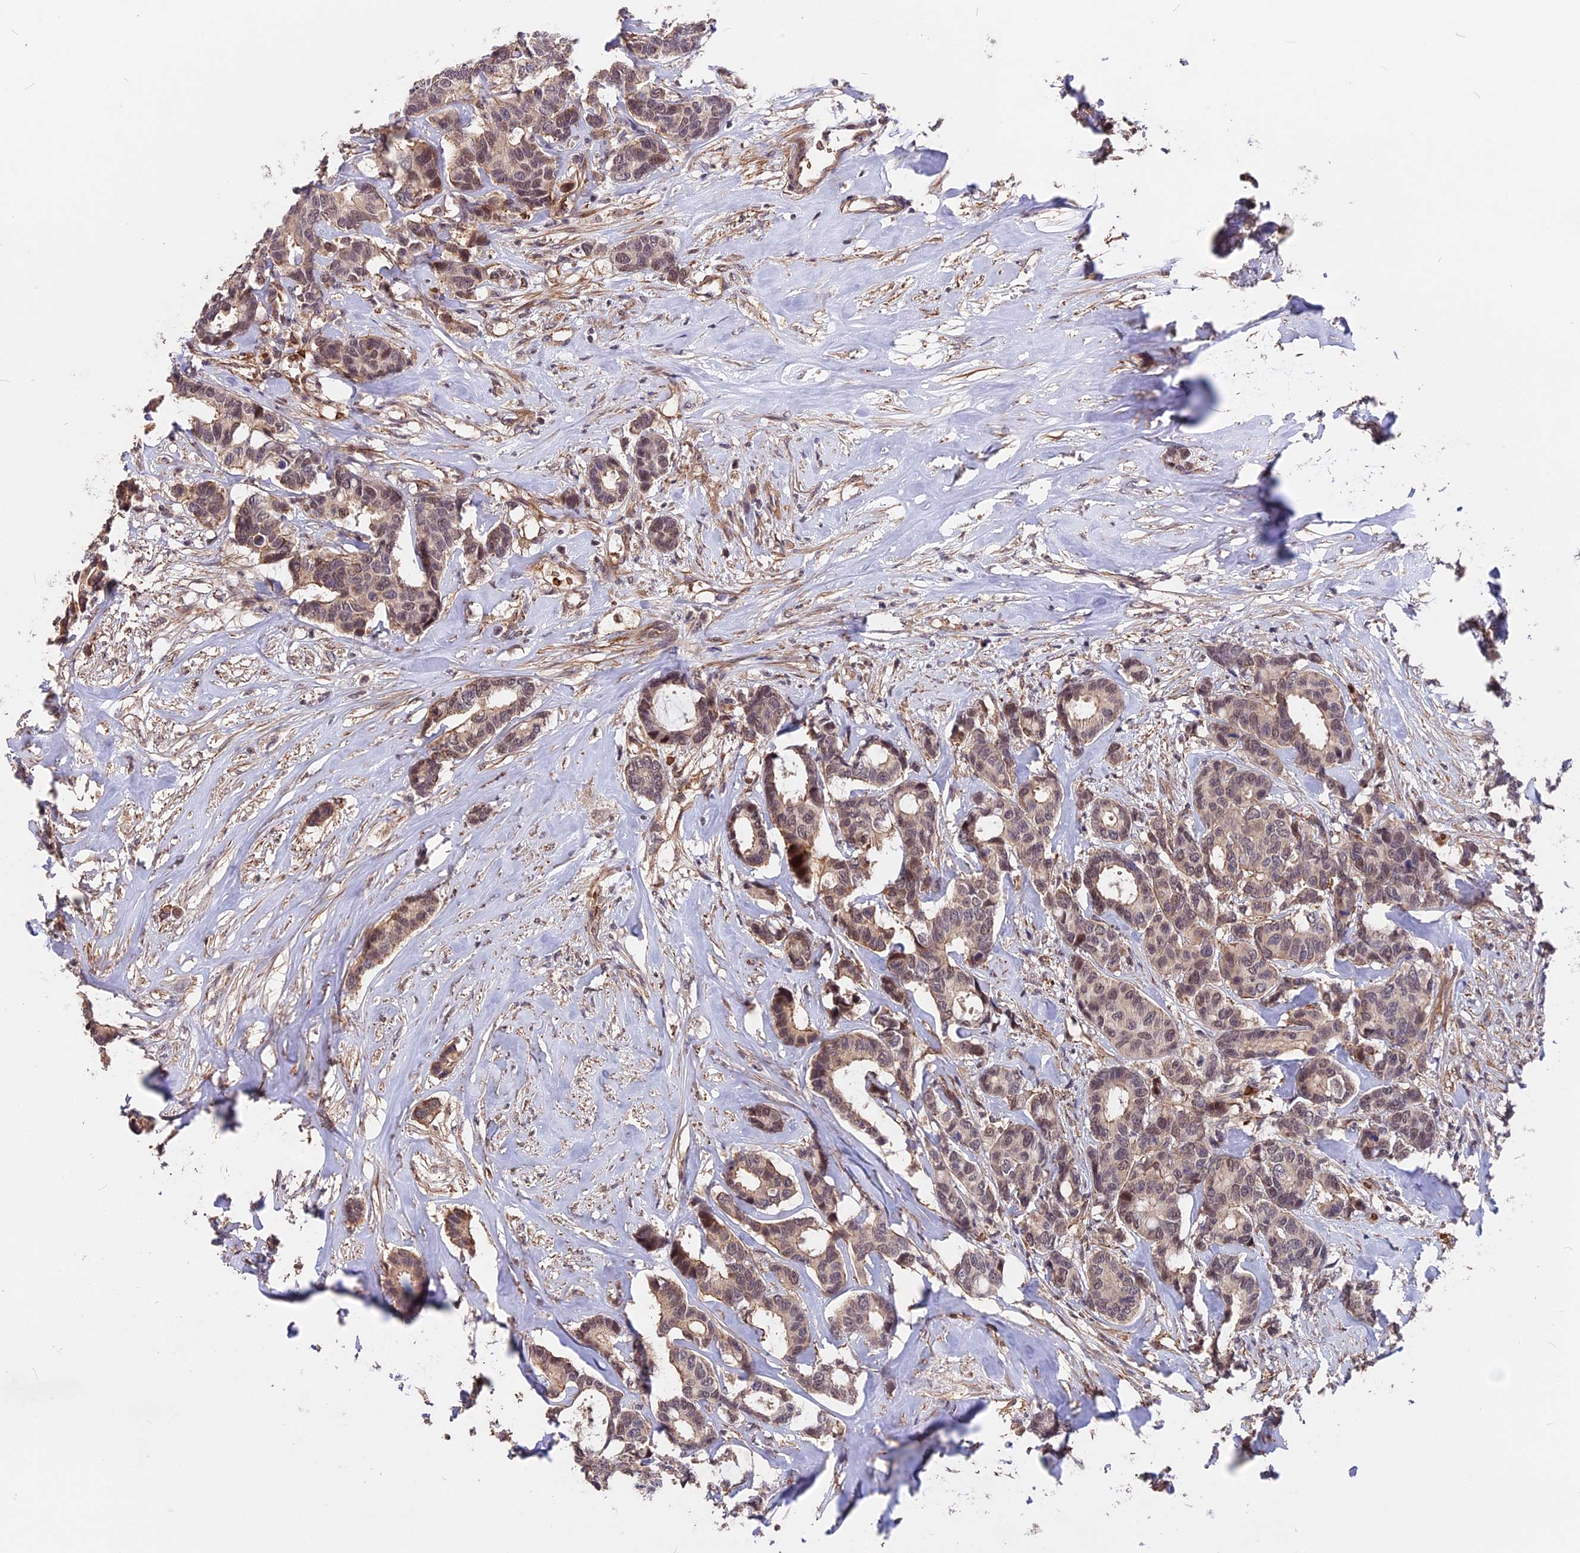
{"staining": {"intensity": "moderate", "quantity": "<25%", "location": "nuclear"}, "tissue": "breast cancer", "cell_type": "Tumor cells", "image_type": "cancer", "snomed": [{"axis": "morphology", "description": "Duct carcinoma"}, {"axis": "topography", "description": "Breast"}], "caption": "Immunohistochemical staining of human breast cancer demonstrates low levels of moderate nuclear protein expression in about <25% of tumor cells. Using DAB (brown) and hematoxylin (blue) stains, captured at high magnification using brightfield microscopy.", "gene": "ZC3H10", "patient": {"sex": "female", "age": 87}}